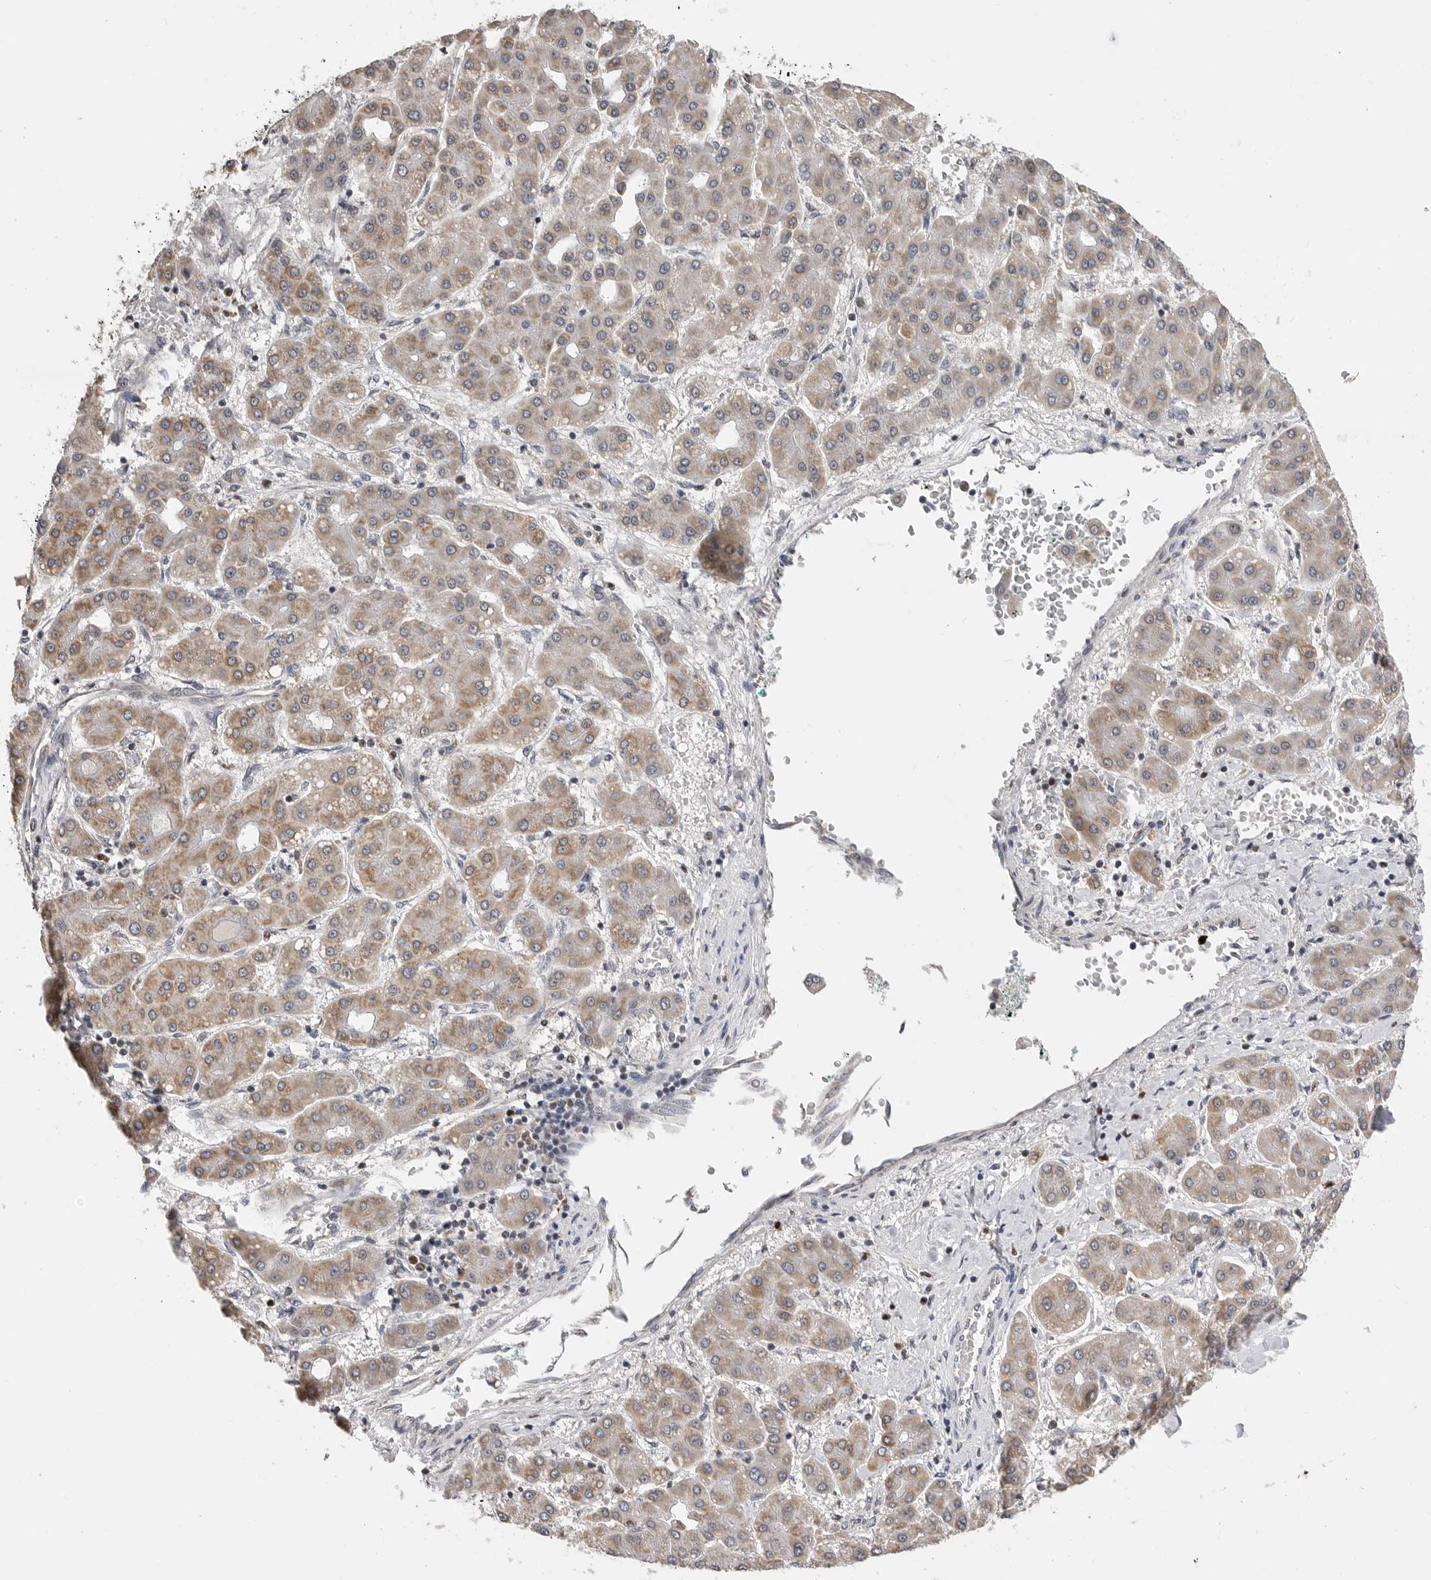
{"staining": {"intensity": "weak", "quantity": "25%-75%", "location": "cytoplasmic/membranous"}, "tissue": "liver cancer", "cell_type": "Tumor cells", "image_type": "cancer", "snomed": [{"axis": "morphology", "description": "Carcinoma, Hepatocellular, NOS"}, {"axis": "topography", "description": "Liver"}], "caption": "Immunohistochemistry (IHC) of liver hepatocellular carcinoma shows low levels of weak cytoplasmic/membranous positivity in approximately 25%-75% of tumor cells.", "gene": "SMARCC1", "patient": {"sex": "male", "age": 65}}